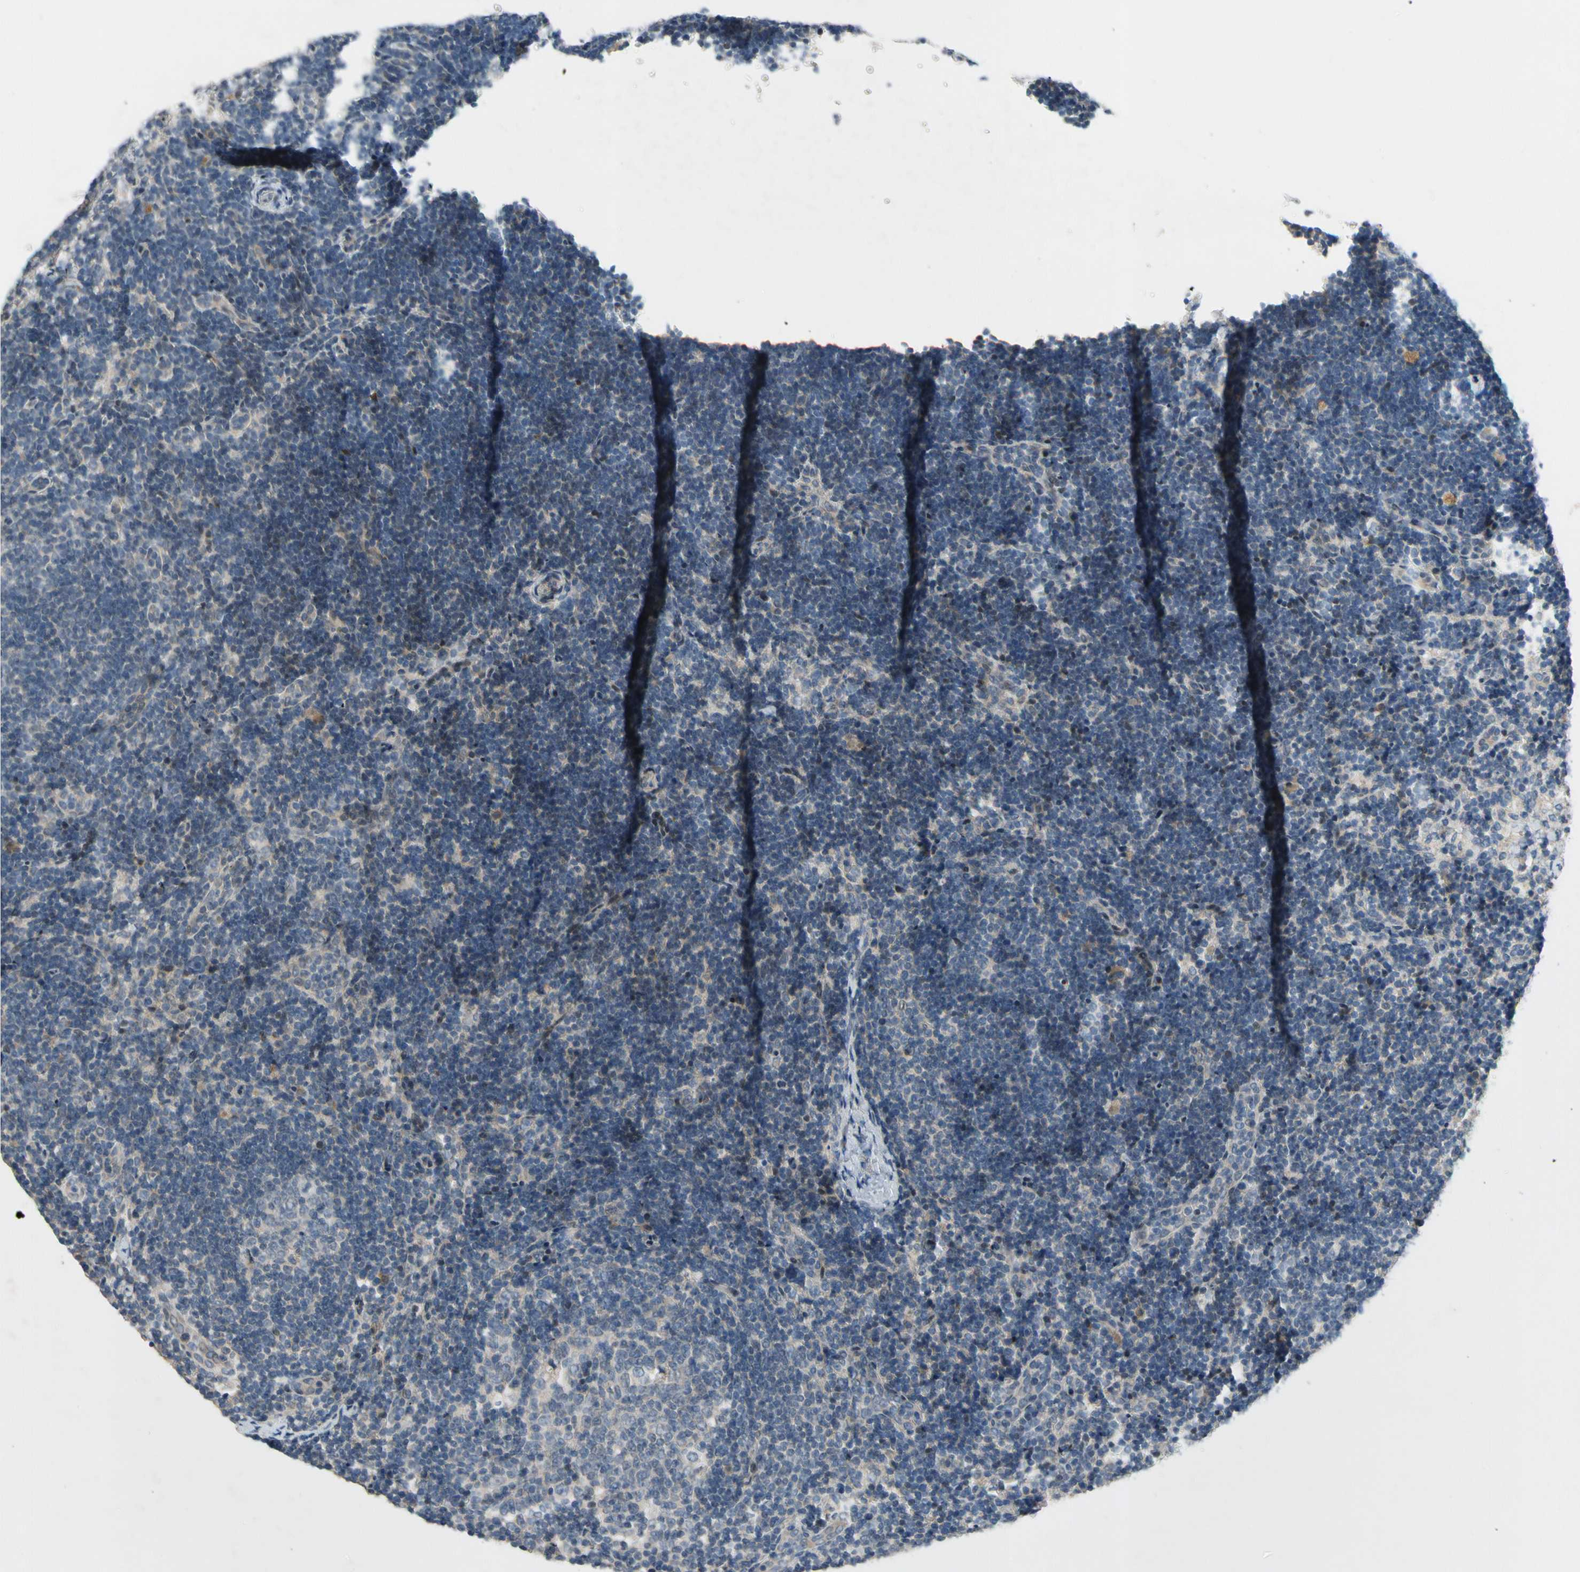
{"staining": {"intensity": "negative", "quantity": "none", "location": "none"}, "tissue": "lymph node", "cell_type": "Germinal center cells", "image_type": "normal", "snomed": [{"axis": "morphology", "description": "Normal tissue, NOS"}, {"axis": "topography", "description": "Lymph node"}], "caption": "Germinal center cells are negative for brown protein staining in benign lymph node.", "gene": "PIP5K1B", "patient": {"sex": "female", "age": 14}}